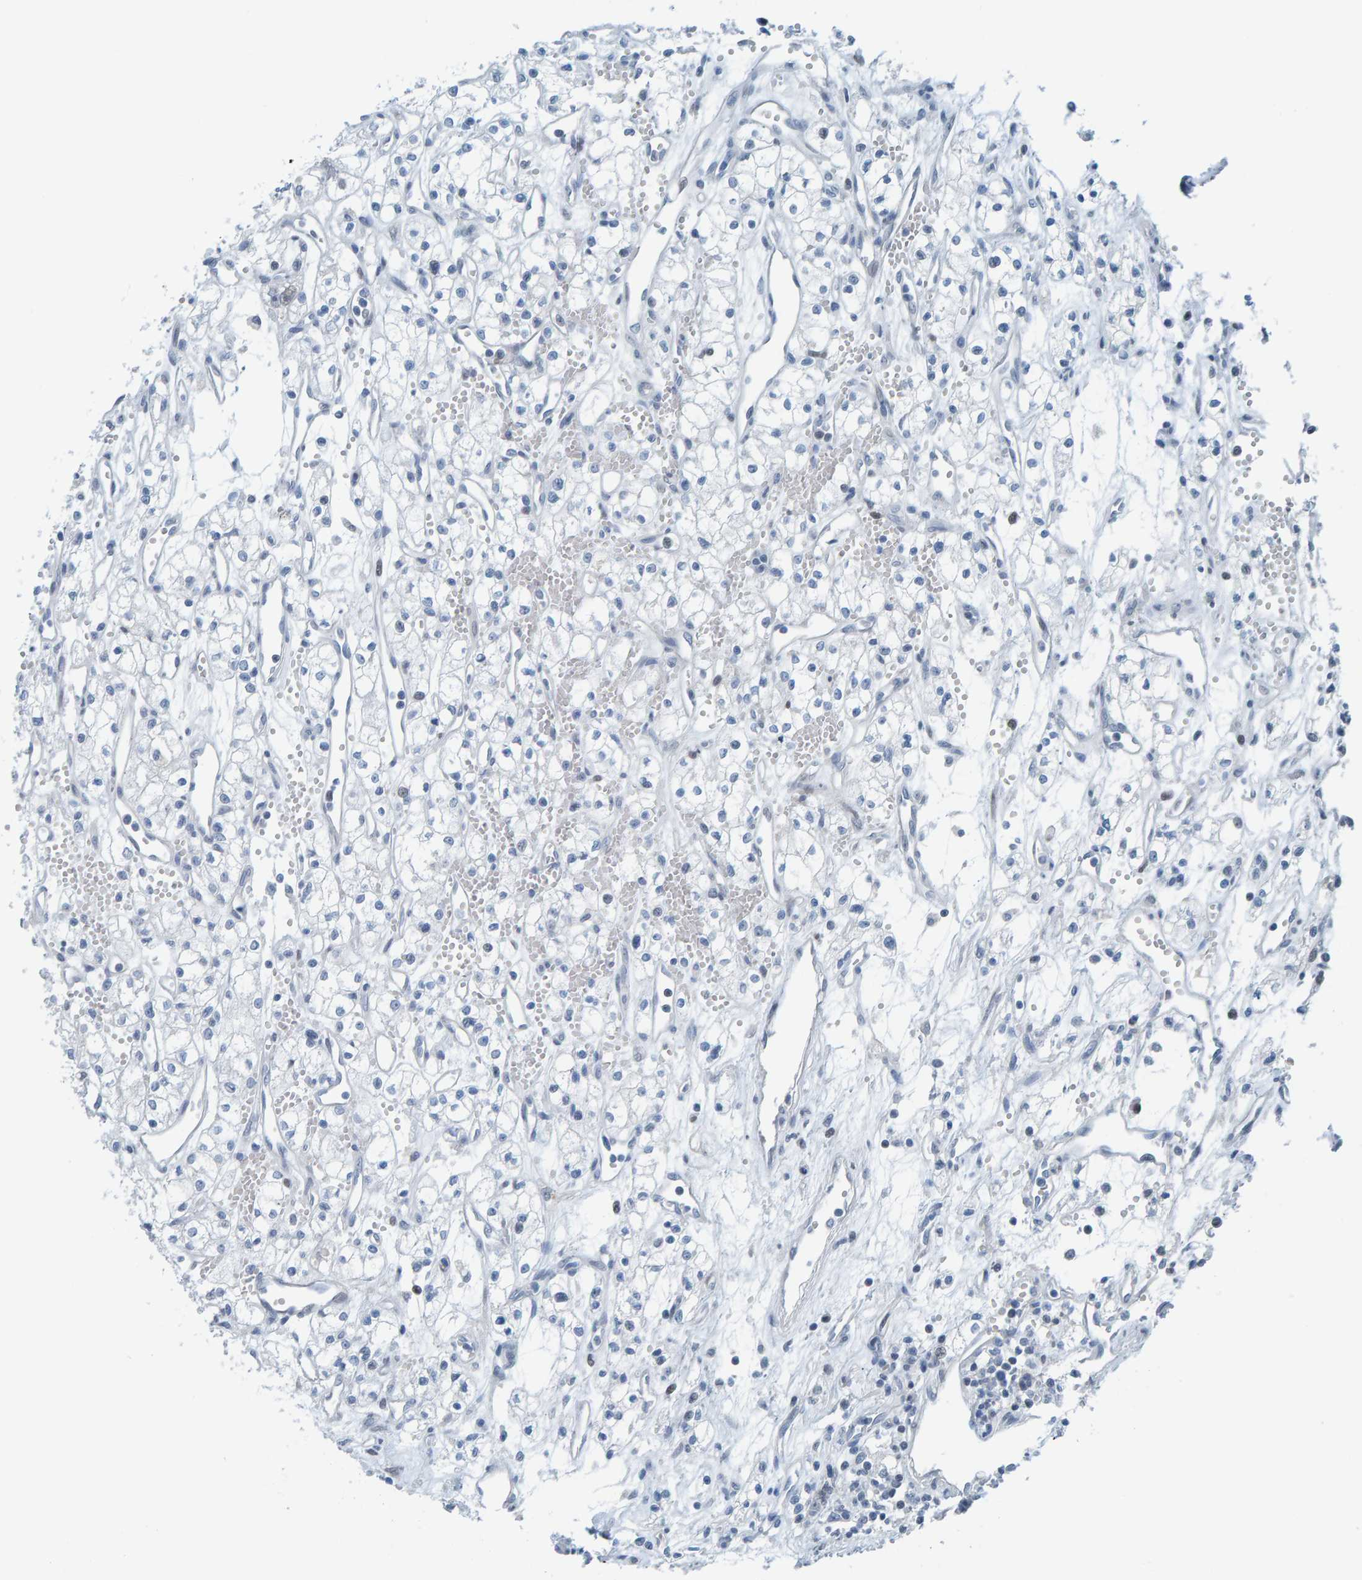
{"staining": {"intensity": "negative", "quantity": "none", "location": "none"}, "tissue": "renal cancer", "cell_type": "Tumor cells", "image_type": "cancer", "snomed": [{"axis": "morphology", "description": "Adenocarcinoma, NOS"}, {"axis": "topography", "description": "Kidney"}], "caption": "Immunohistochemical staining of renal adenocarcinoma reveals no significant expression in tumor cells. The staining was performed using DAB (3,3'-diaminobenzidine) to visualize the protein expression in brown, while the nuclei were stained in blue with hematoxylin (Magnification: 20x).", "gene": "CNP", "patient": {"sex": "male", "age": 59}}